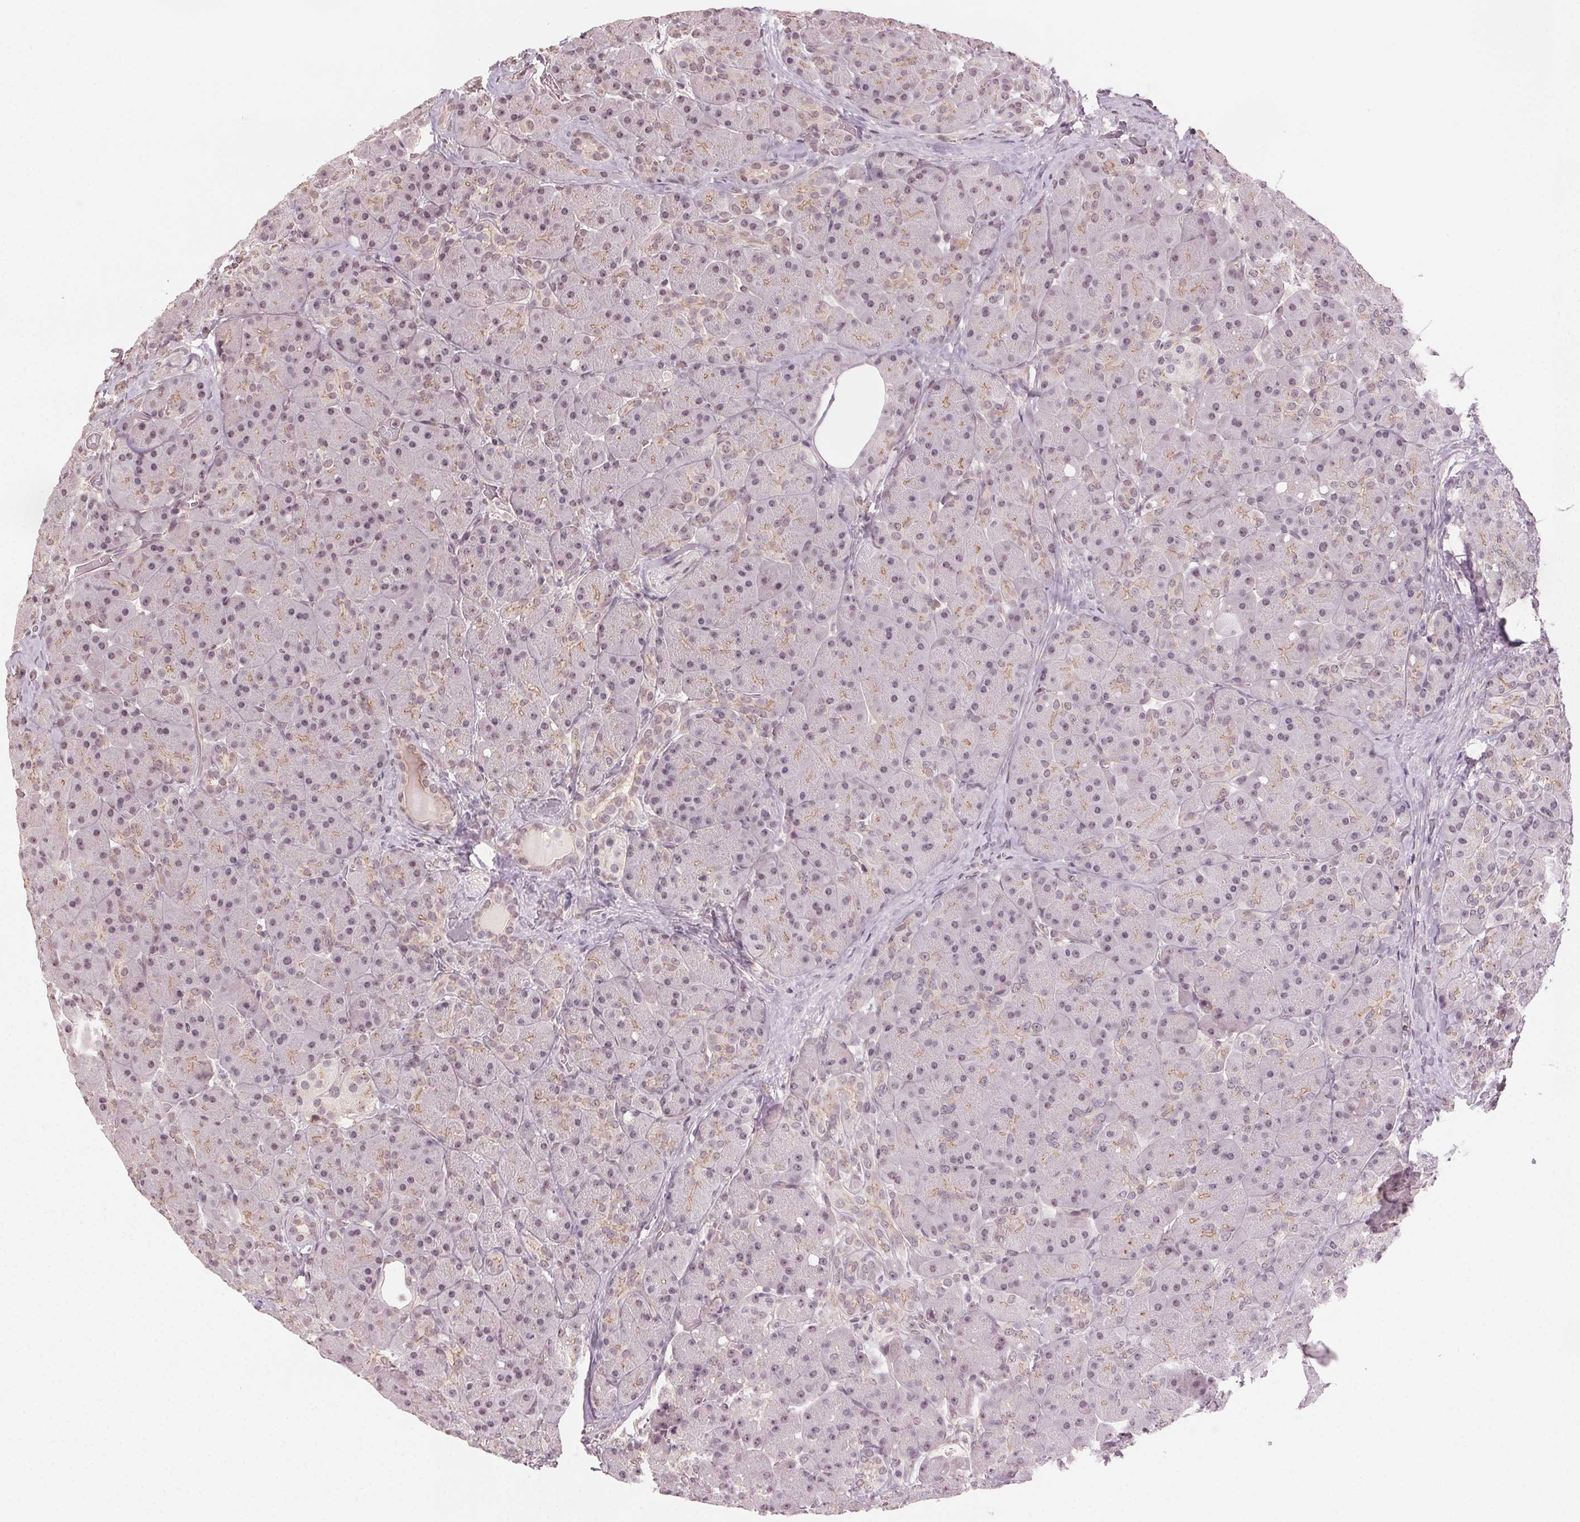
{"staining": {"intensity": "weak", "quantity": "<25%", "location": "cytoplasmic/membranous"}, "tissue": "pancreas", "cell_type": "Exocrine glandular cells", "image_type": "normal", "snomed": [{"axis": "morphology", "description": "Normal tissue, NOS"}, {"axis": "topography", "description": "Pancreas"}], "caption": "The micrograph demonstrates no staining of exocrine glandular cells in unremarkable pancreas. Brightfield microscopy of IHC stained with DAB (3,3'-diaminobenzidine) (brown) and hematoxylin (blue), captured at high magnification.", "gene": "TUB", "patient": {"sex": "male", "age": 55}}